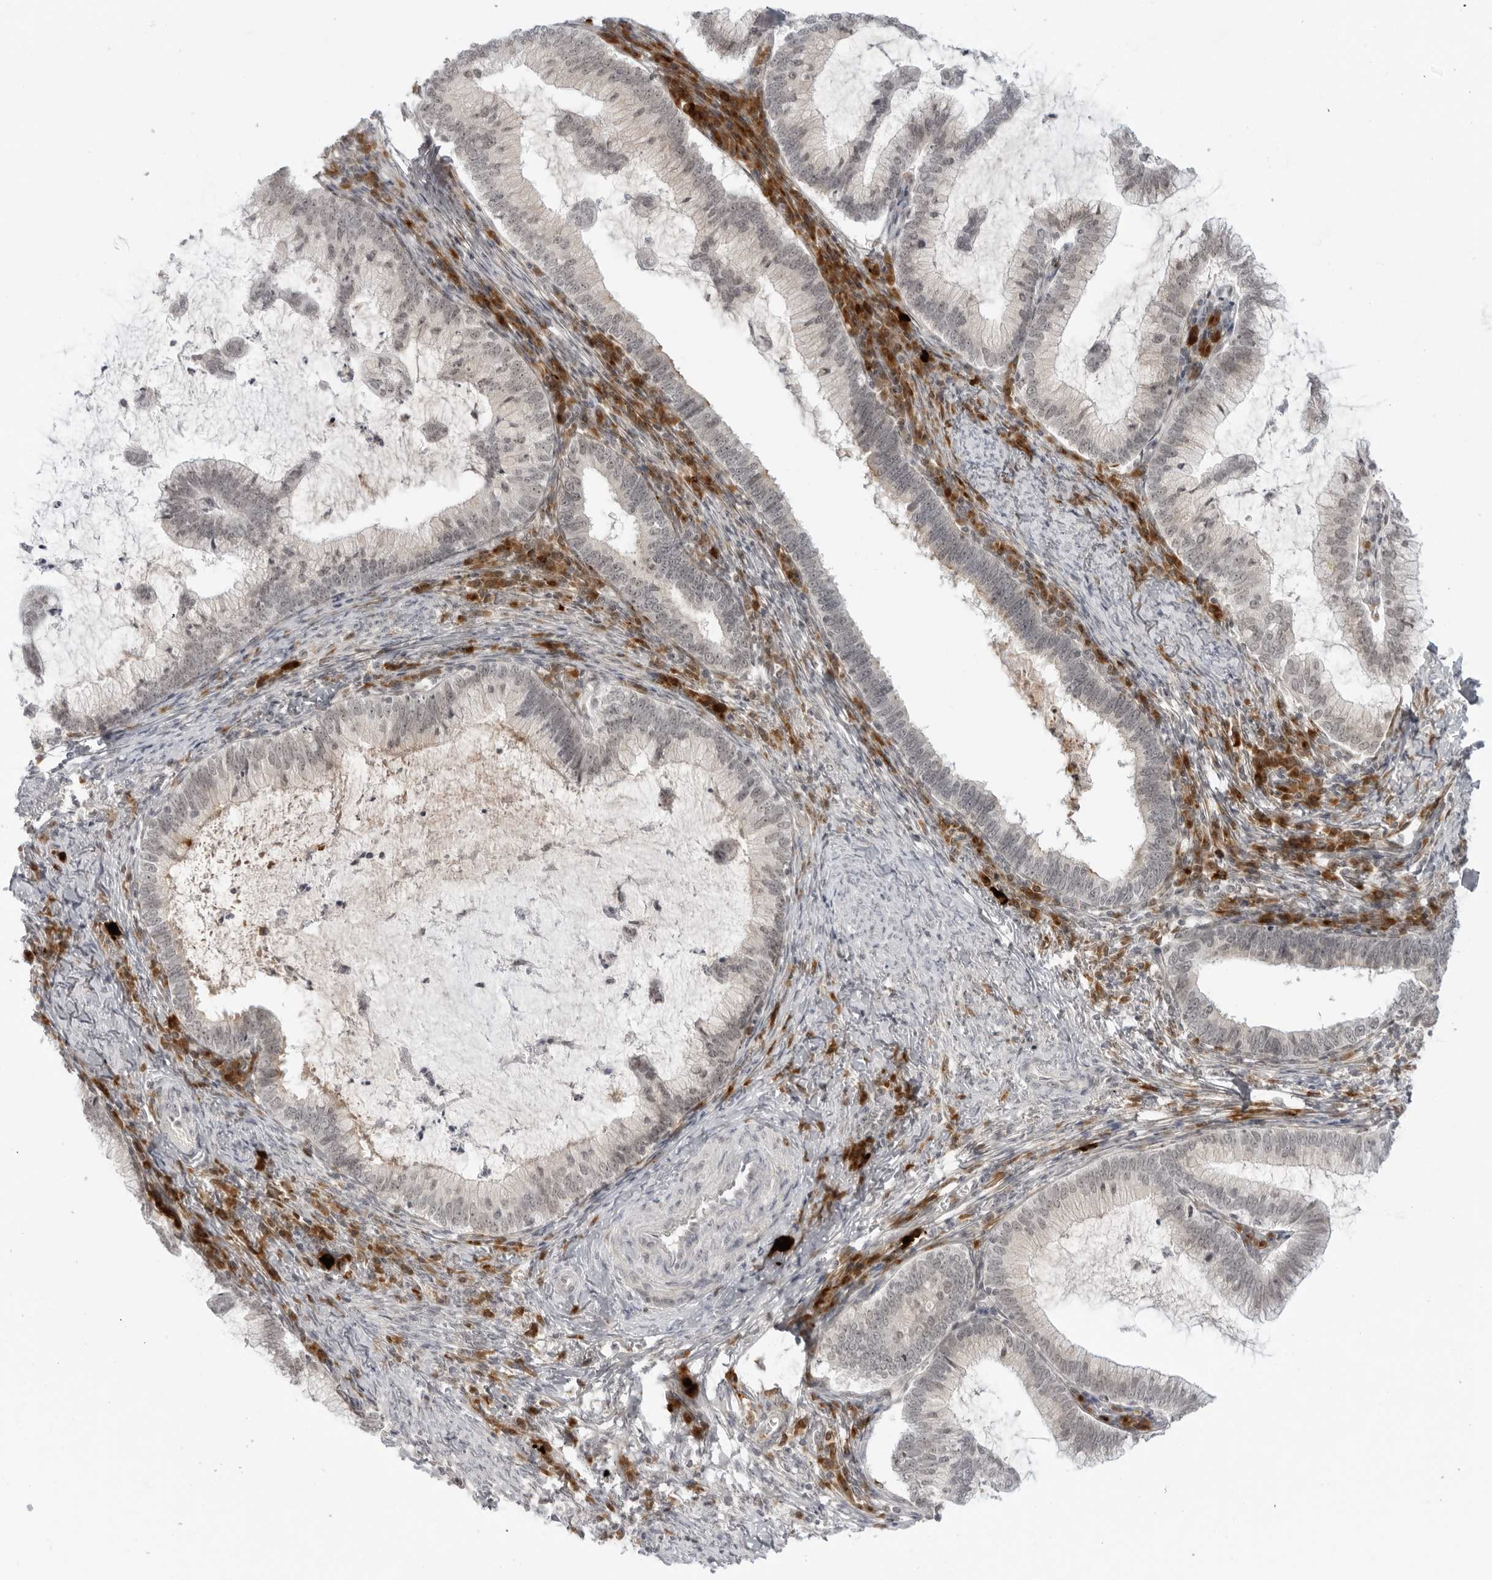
{"staining": {"intensity": "weak", "quantity": "<25%", "location": "nuclear"}, "tissue": "cervical cancer", "cell_type": "Tumor cells", "image_type": "cancer", "snomed": [{"axis": "morphology", "description": "Adenocarcinoma, NOS"}, {"axis": "topography", "description": "Cervix"}], "caption": "Immunohistochemical staining of human cervical cancer shows no significant staining in tumor cells.", "gene": "SUGCT", "patient": {"sex": "female", "age": 36}}